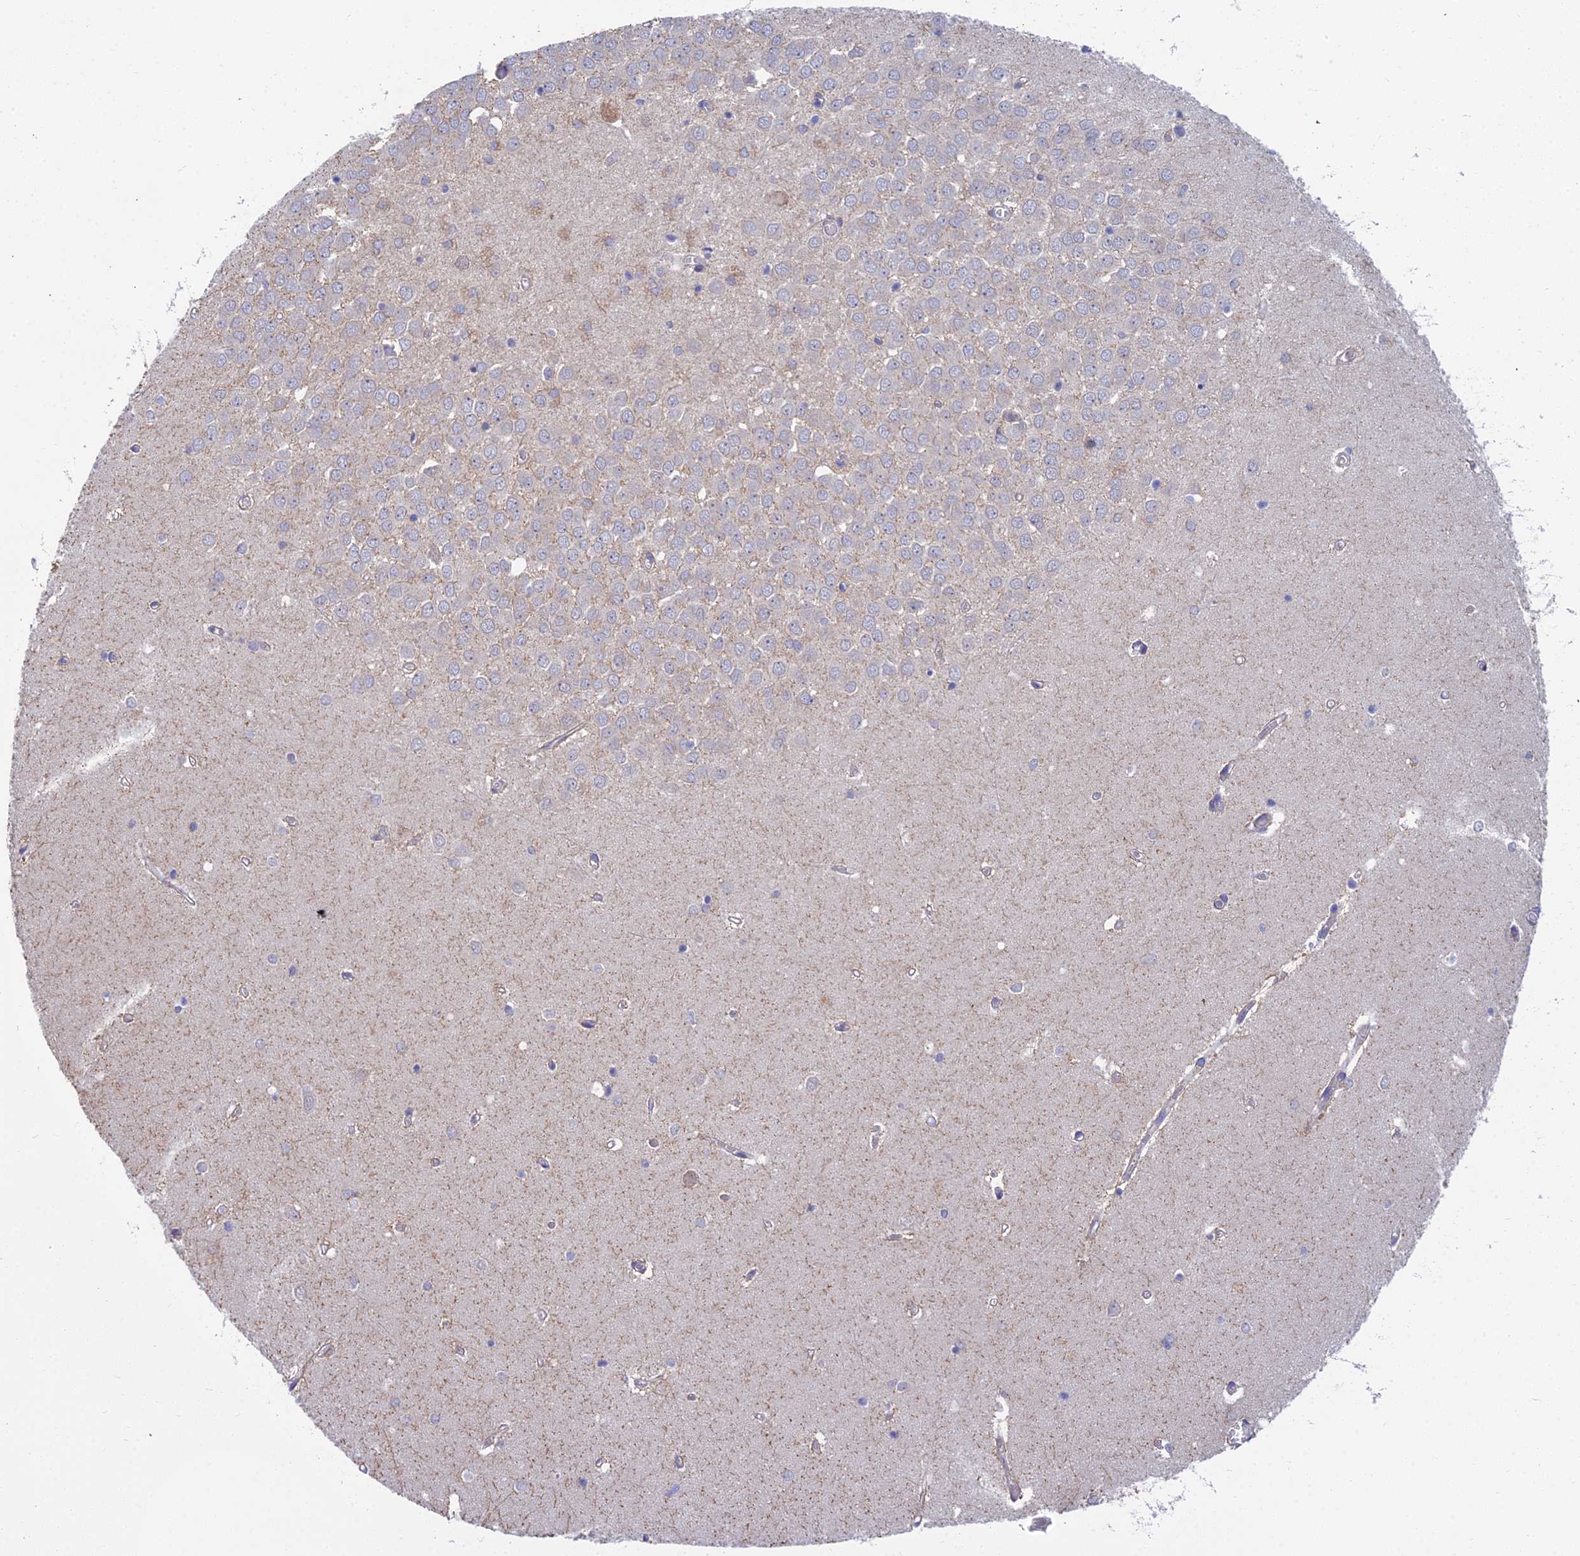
{"staining": {"intensity": "negative", "quantity": "none", "location": "none"}, "tissue": "hippocampus", "cell_type": "Glial cells", "image_type": "normal", "snomed": [{"axis": "morphology", "description": "Normal tissue, NOS"}, {"axis": "topography", "description": "Hippocampus"}], "caption": "A high-resolution image shows IHC staining of benign hippocampus, which shows no significant staining in glial cells. (DAB (3,3'-diaminobenzidine) immunohistochemistry (IHC) with hematoxylin counter stain).", "gene": "METTL26", "patient": {"sex": "male", "age": 70}}